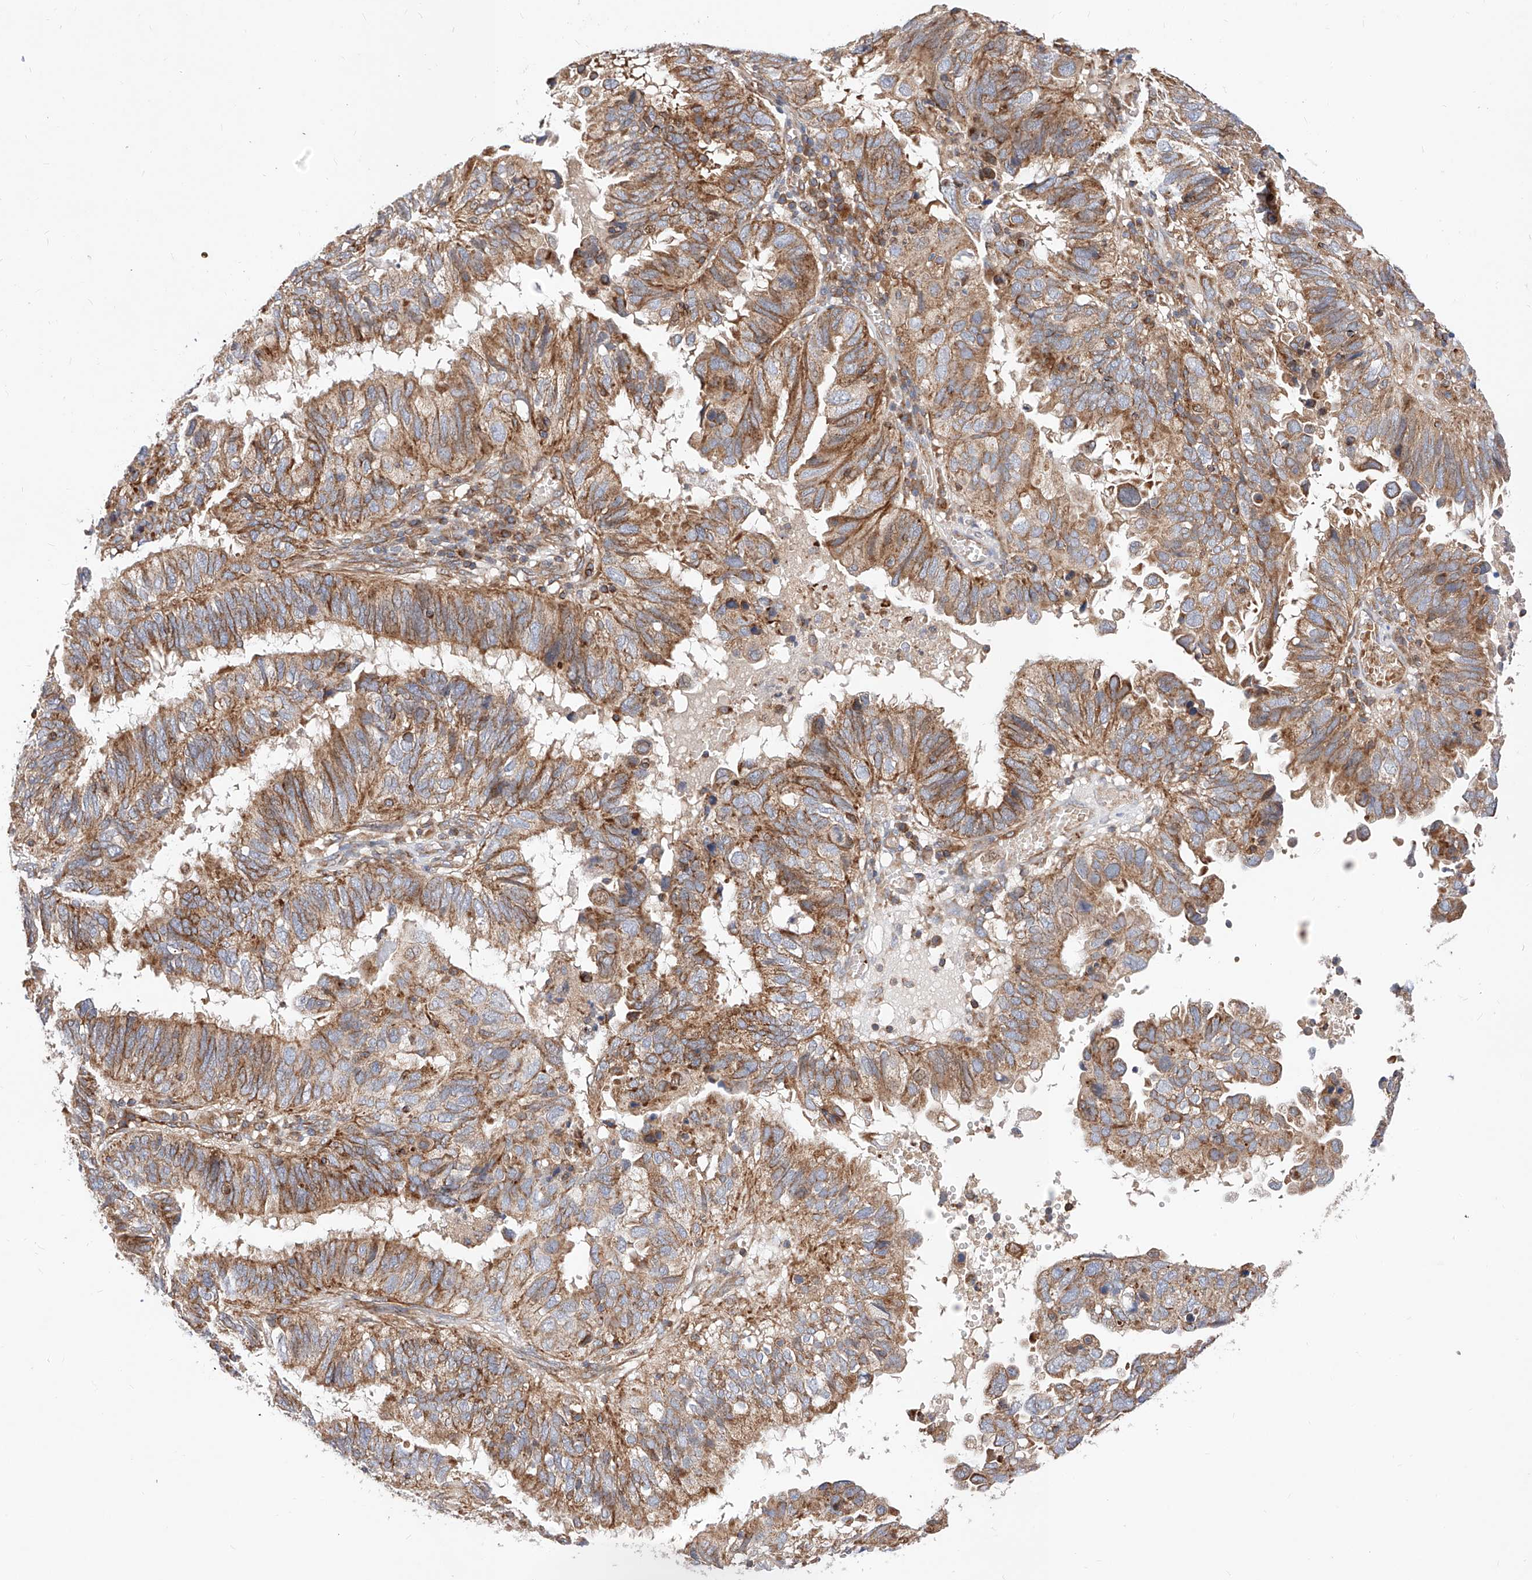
{"staining": {"intensity": "moderate", "quantity": ">75%", "location": "cytoplasmic/membranous"}, "tissue": "endometrial cancer", "cell_type": "Tumor cells", "image_type": "cancer", "snomed": [{"axis": "morphology", "description": "Adenocarcinoma, NOS"}, {"axis": "topography", "description": "Uterus"}], "caption": "Immunohistochemical staining of human adenocarcinoma (endometrial) displays moderate cytoplasmic/membranous protein positivity in approximately >75% of tumor cells.", "gene": "NR1D1", "patient": {"sex": "female", "age": 77}}